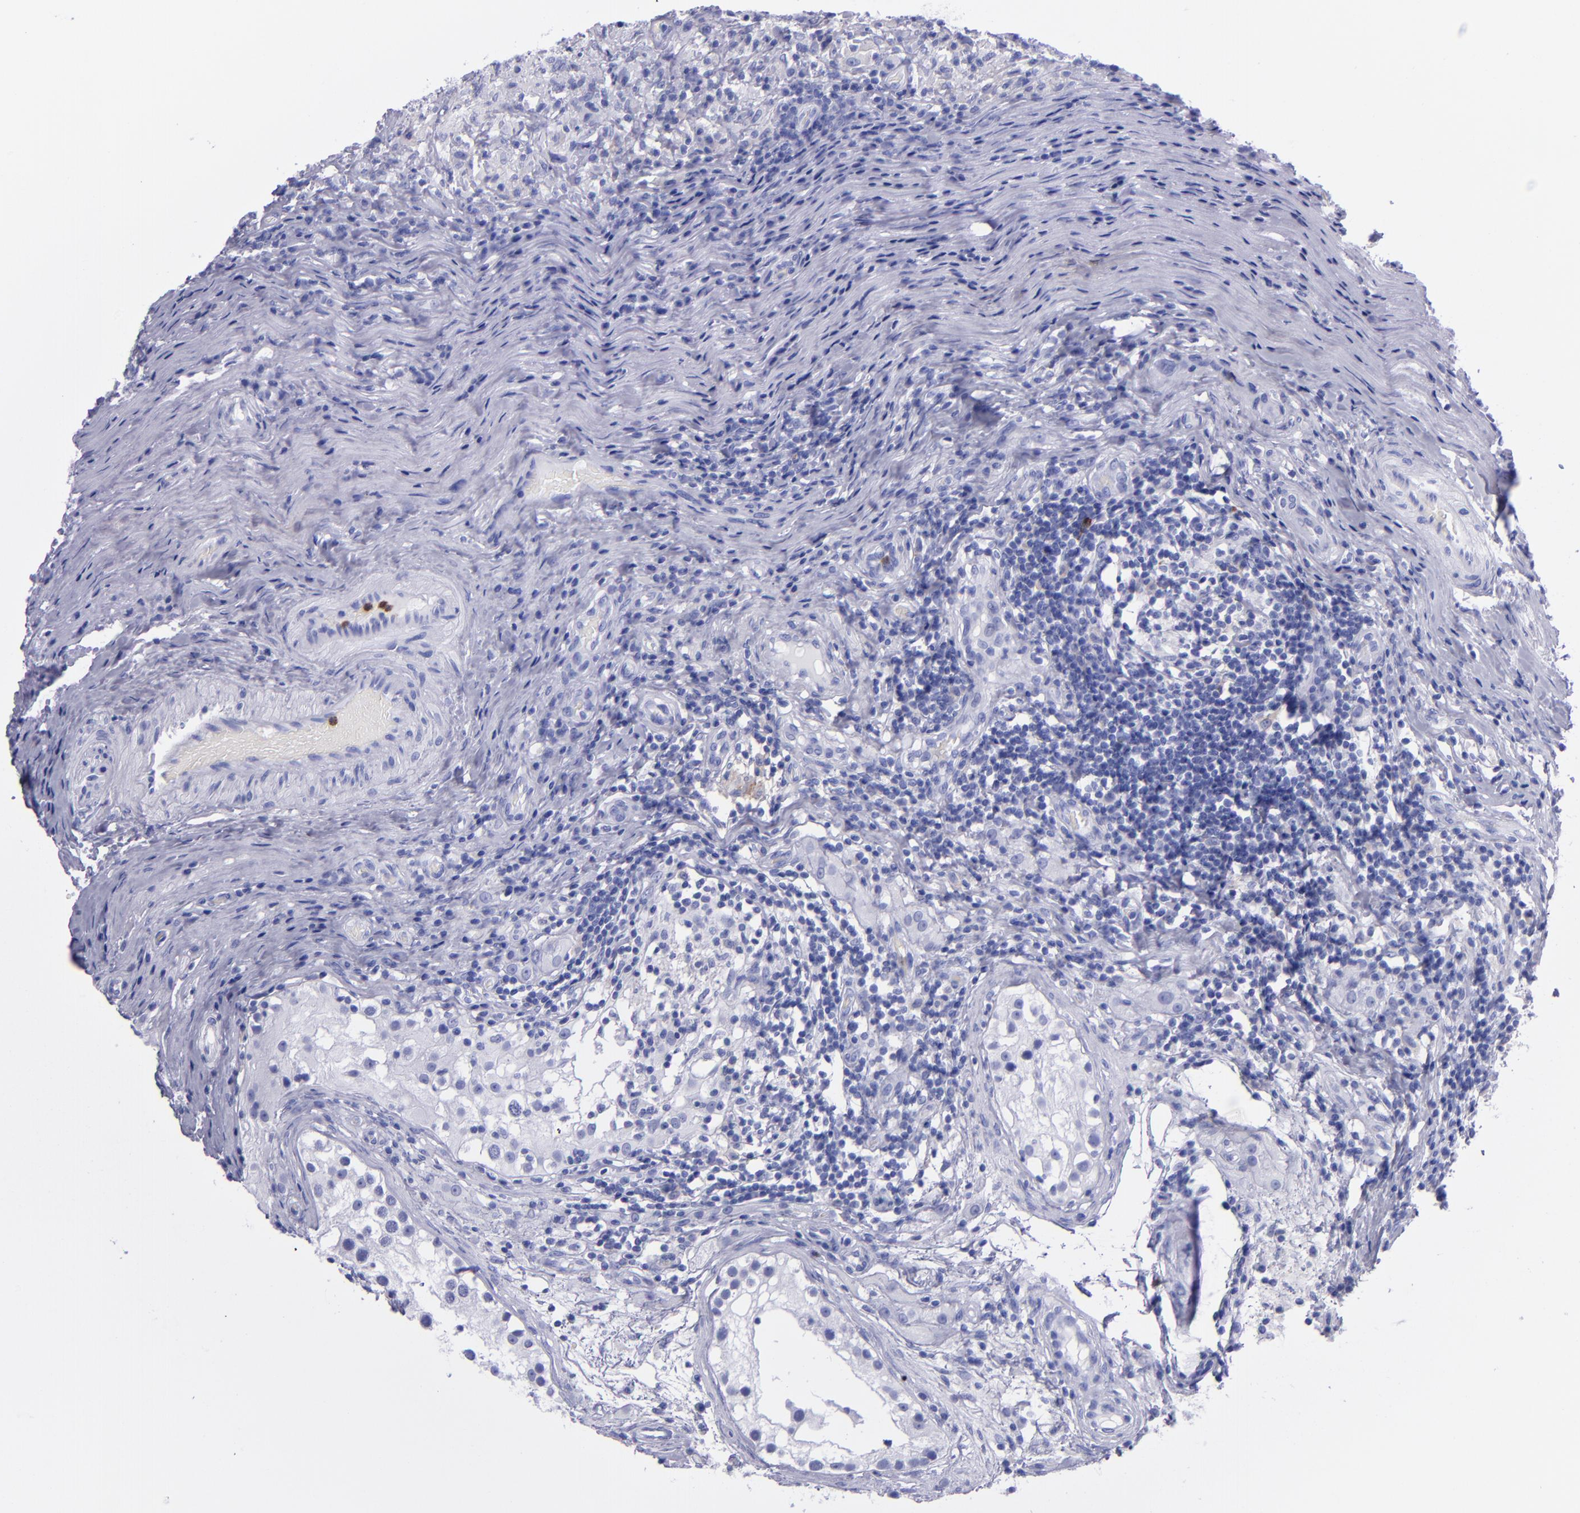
{"staining": {"intensity": "negative", "quantity": "none", "location": "none"}, "tissue": "testis cancer", "cell_type": "Tumor cells", "image_type": "cancer", "snomed": [{"axis": "morphology", "description": "Seminoma, NOS"}, {"axis": "topography", "description": "Testis"}], "caption": "Immunohistochemistry of testis seminoma demonstrates no positivity in tumor cells. (DAB immunohistochemistry (IHC) with hematoxylin counter stain).", "gene": "CR1", "patient": {"sex": "male", "age": 34}}